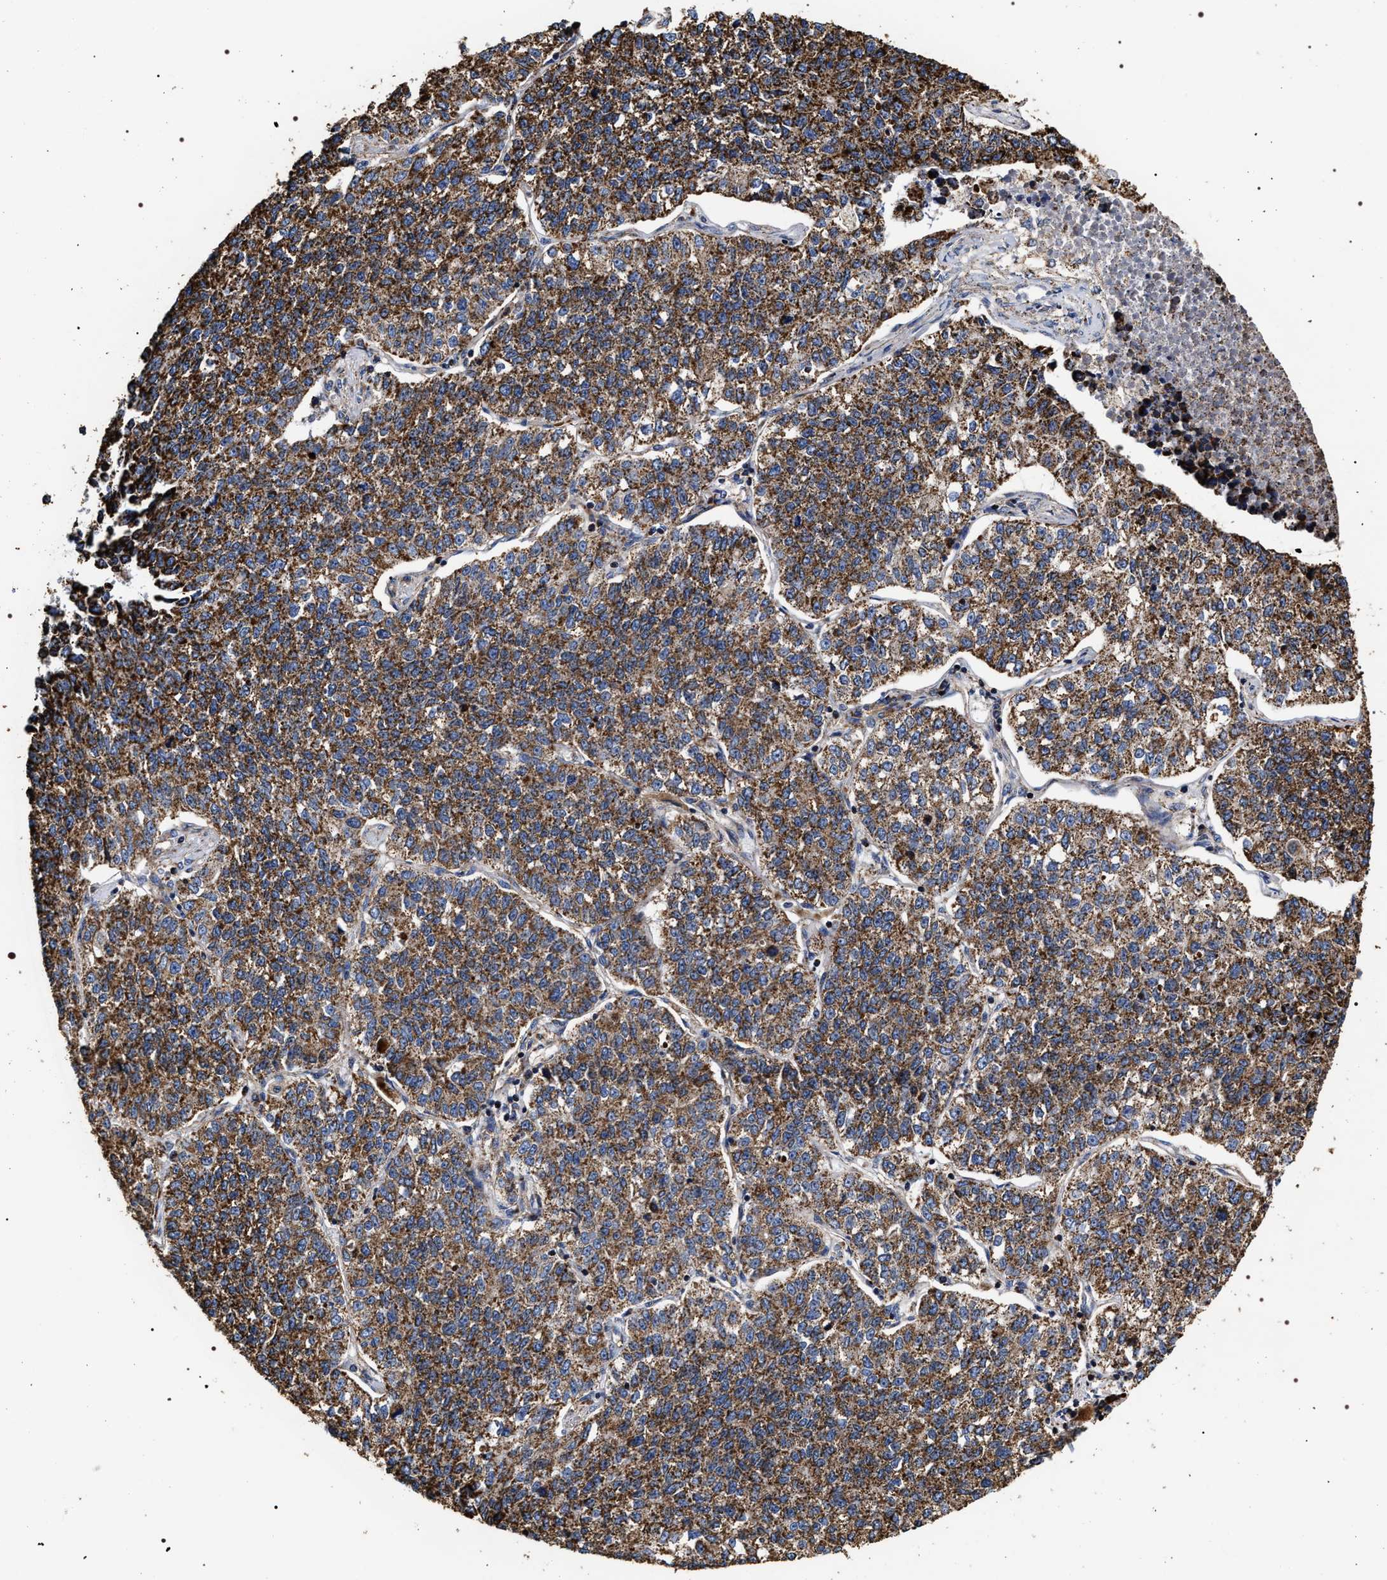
{"staining": {"intensity": "strong", "quantity": ">75%", "location": "cytoplasmic/membranous"}, "tissue": "lung cancer", "cell_type": "Tumor cells", "image_type": "cancer", "snomed": [{"axis": "morphology", "description": "Adenocarcinoma, NOS"}, {"axis": "topography", "description": "Lung"}], "caption": "Strong cytoplasmic/membranous positivity is identified in approximately >75% of tumor cells in lung cancer (adenocarcinoma).", "gene": "COG5", "patient": {"sex": "male", "age": 49}}